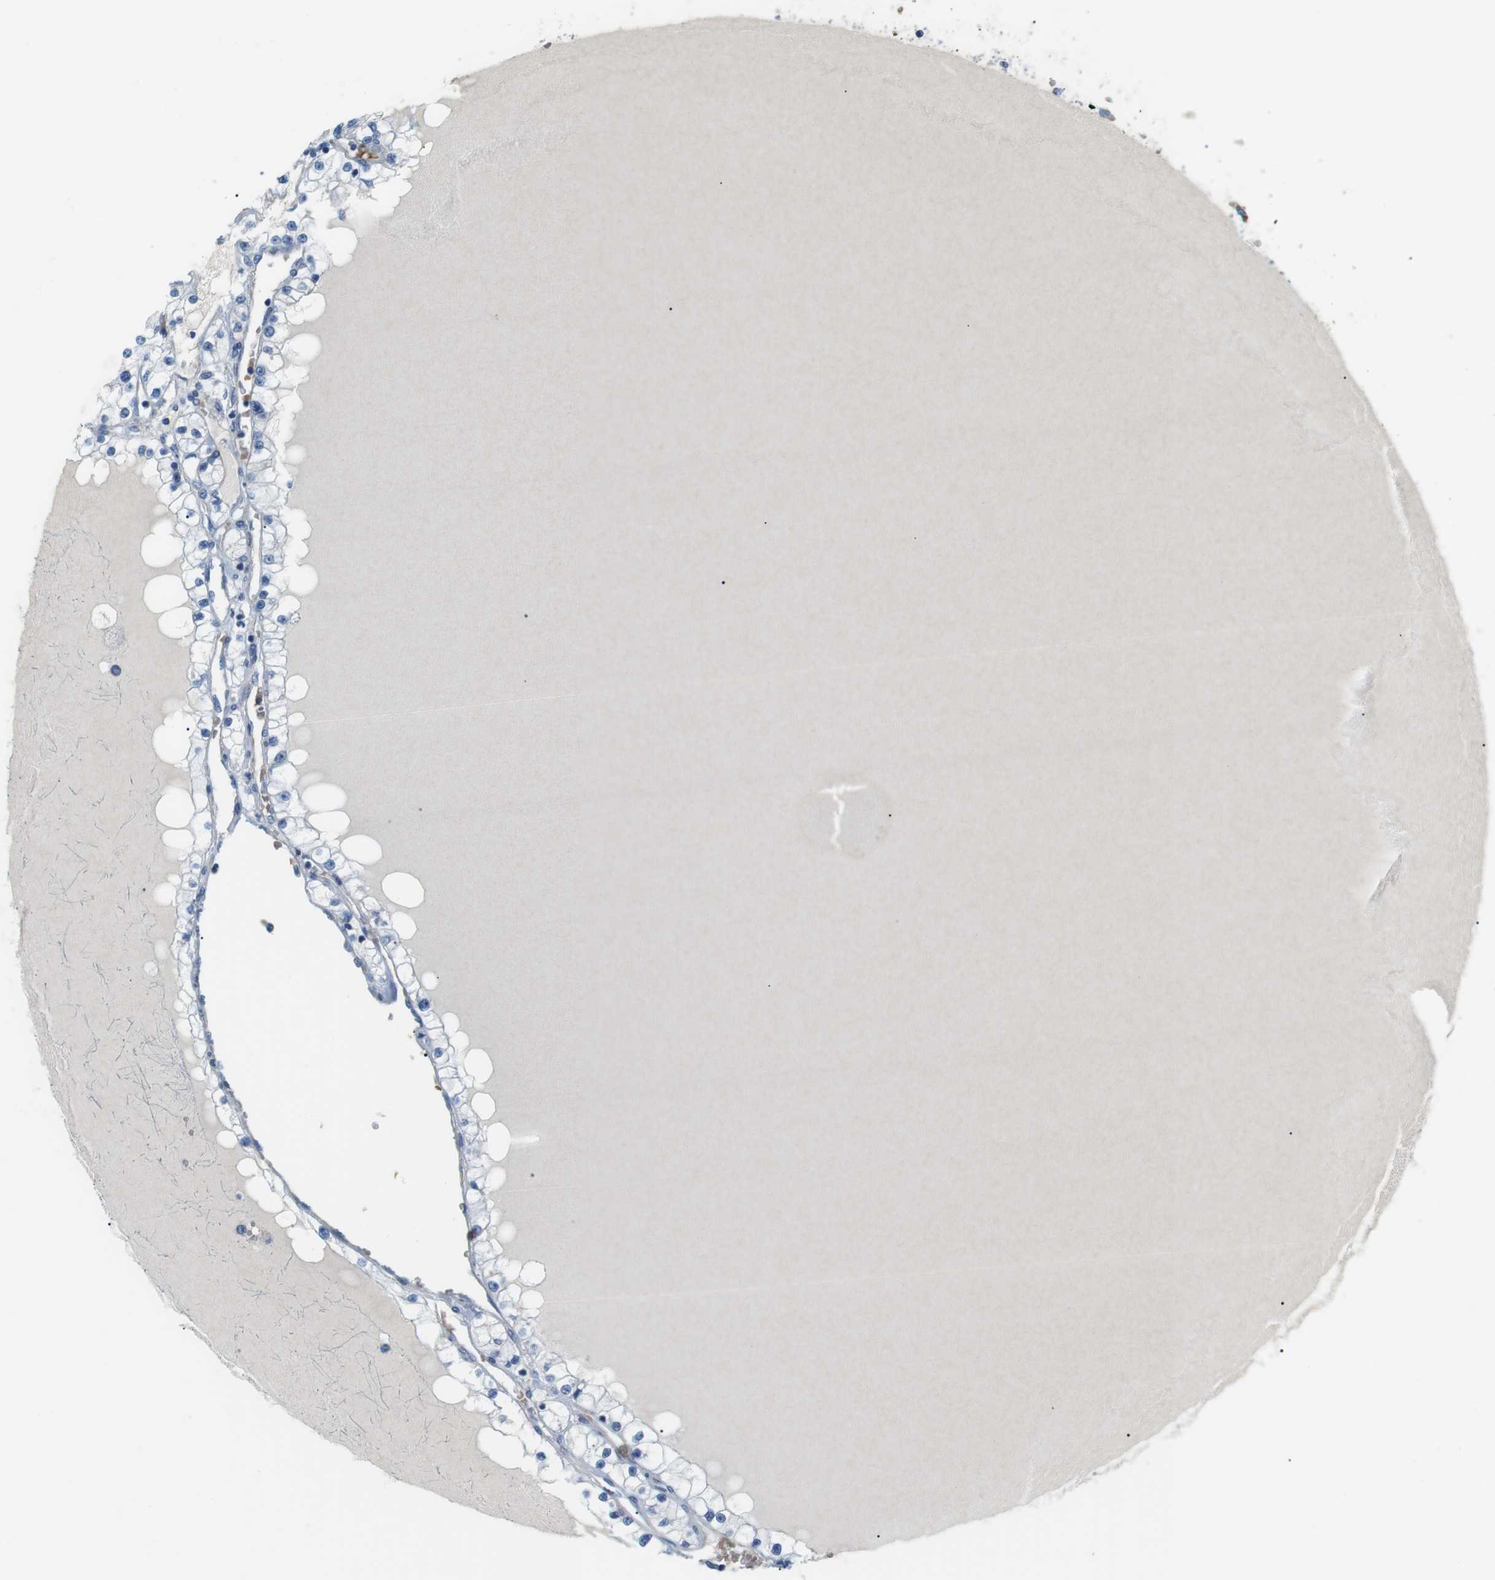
{"staining": {"intensity": "negative", "quantity": "none", "location": "none"}, "tissue": "renal cancer", "cell_type": "Tumor cells", "image_type": "cancer", "snomed": [{"axis": "morphology", "description": "Adenocarcinoma, NOS"}, {"axis": "topography", "description": "Kidney"}], "caption": "Immunohistochemistry micrograph of renal cancer stained for a protein (brown), which reveals no expression in tumor cells.", "gene": "ADCY10", "patient": {"sex": "male", "age": 68}}